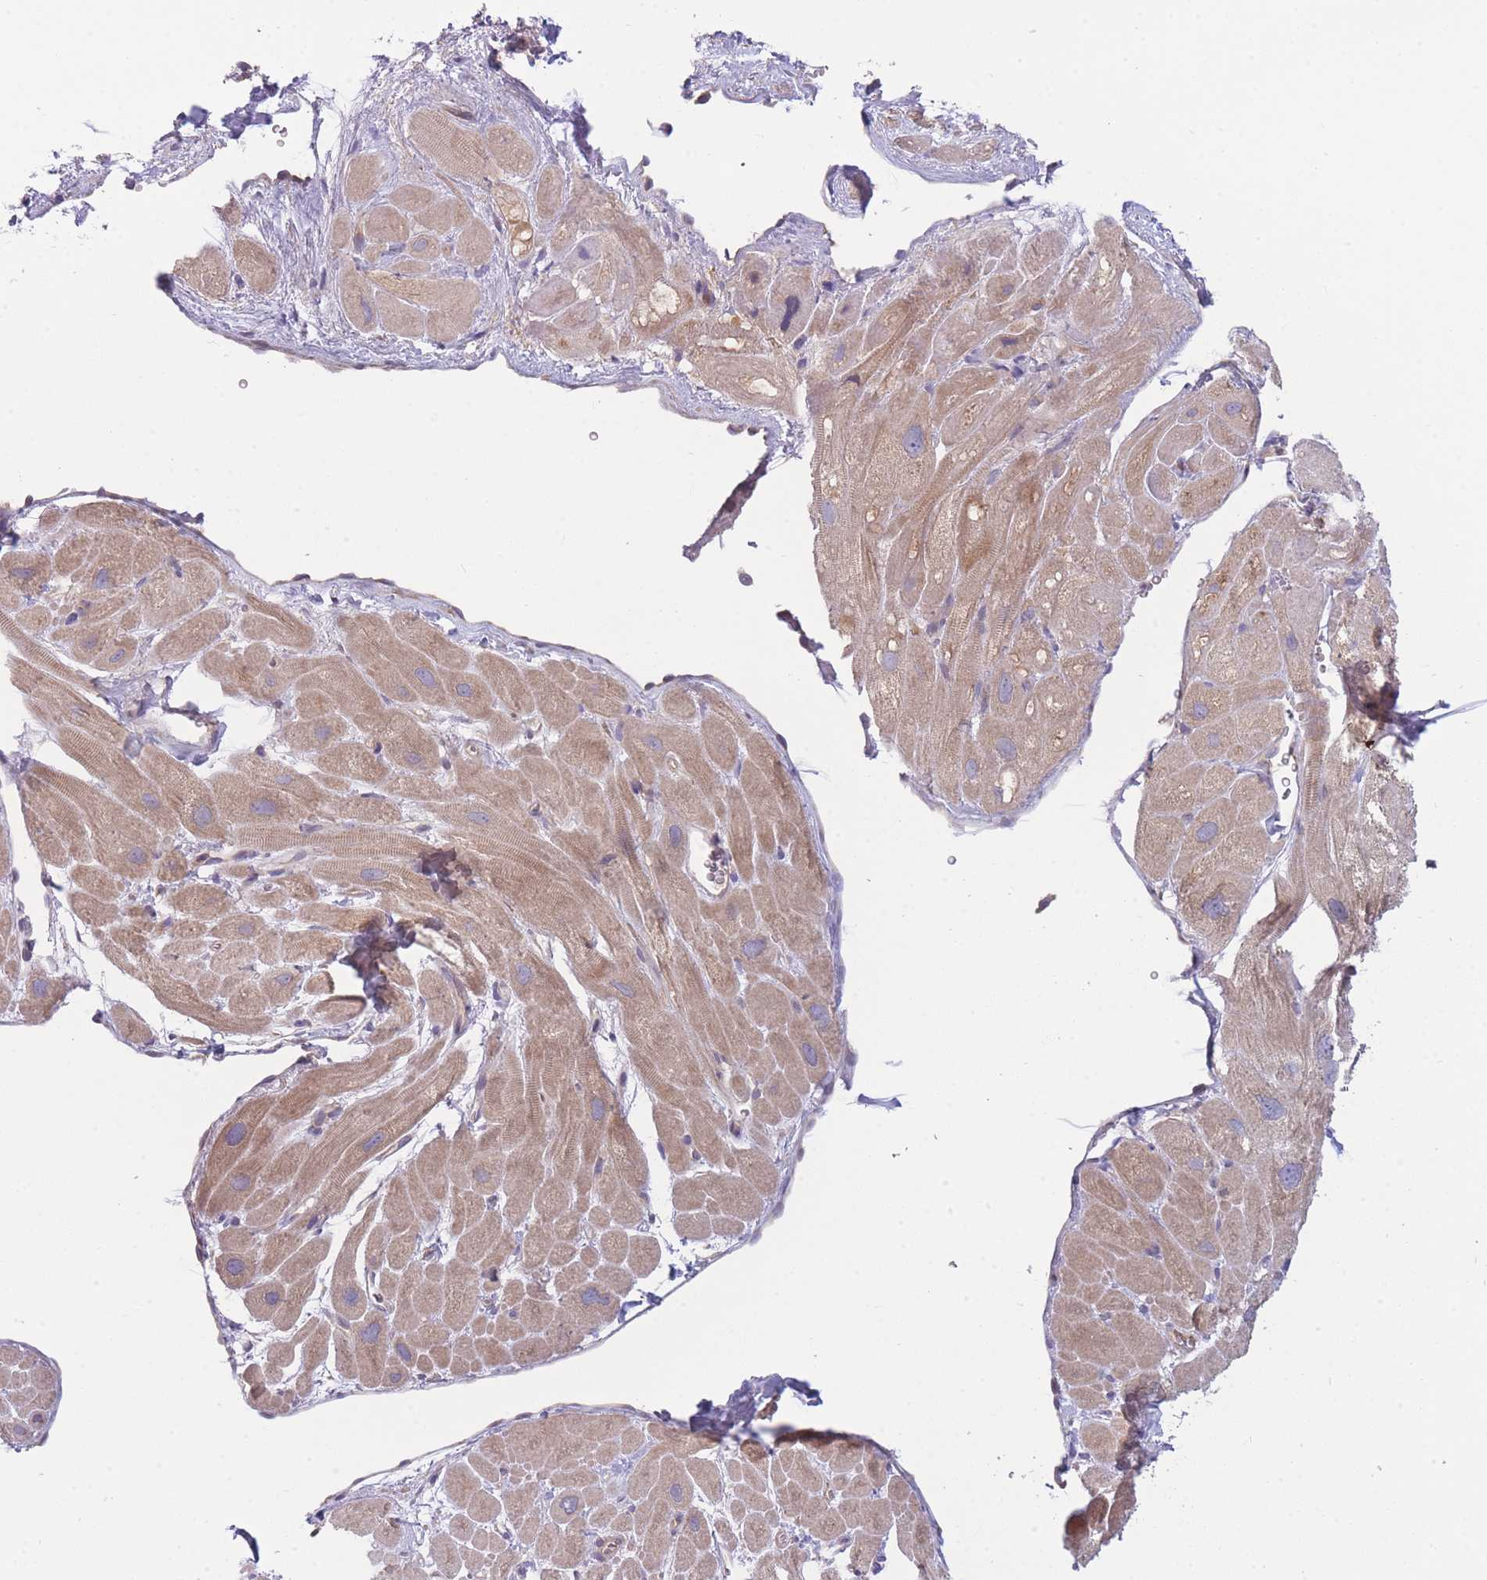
{"staining": {"intensity": "weak", "quantity": "25%-75%", "location": "cytoplasmic/membranous"}, "tissue": "heart muscle", "cell_type": "Cardiomyocytes", "image_type": "normal", "snomed": [{"axis": "morphology", "description": "Normal tissue, NOS"}, {"axis": "topography", "description": "Heart"}], "caption": "Brown immunohistochemical staining in benign heart muscle reveals weak cytoplasmic/membranous expression in about 25%-75% of cardiomyocytes.", "gene": "PFDN6", "patient": {"sex": "male", "age": 49}}